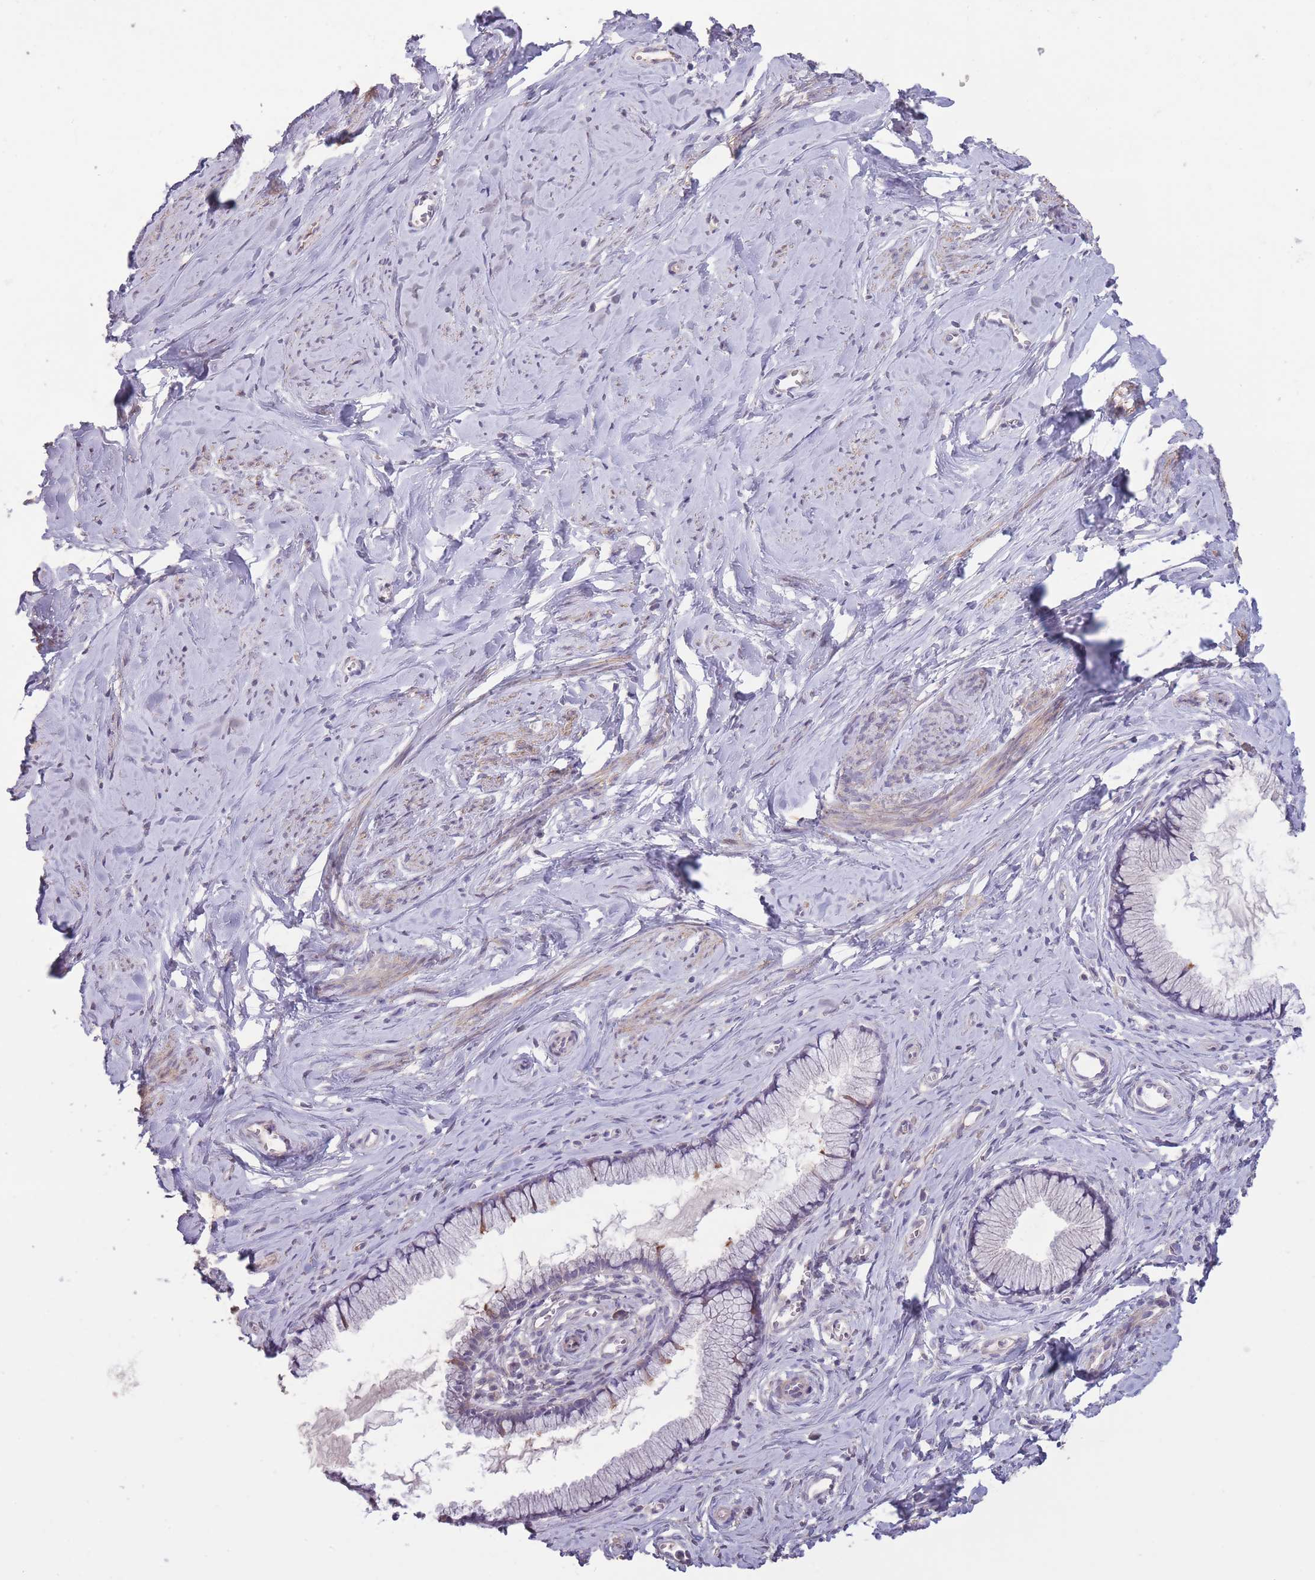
{"staining": {"intensity": "moderate", "quantity": "<25%", "location": "cytoplasmic/membranous"}, "tissue": "cervix", "cell_type": "Glandular cells", "image_type": "normal", "snomed": [{"axis": "morphology", "description": "Normal tissue, NOS"}, {"axis": "topography", "description": "Cervix"}], "caption": "There is low levels of moderate cytoplasmic/membranous staining in glandular cells of normal cervix, as demonstrated by immunohistochemical staining (brown color).", "gene": "RSPH10B2", "patient": {"sex": "female", "age": 40}}